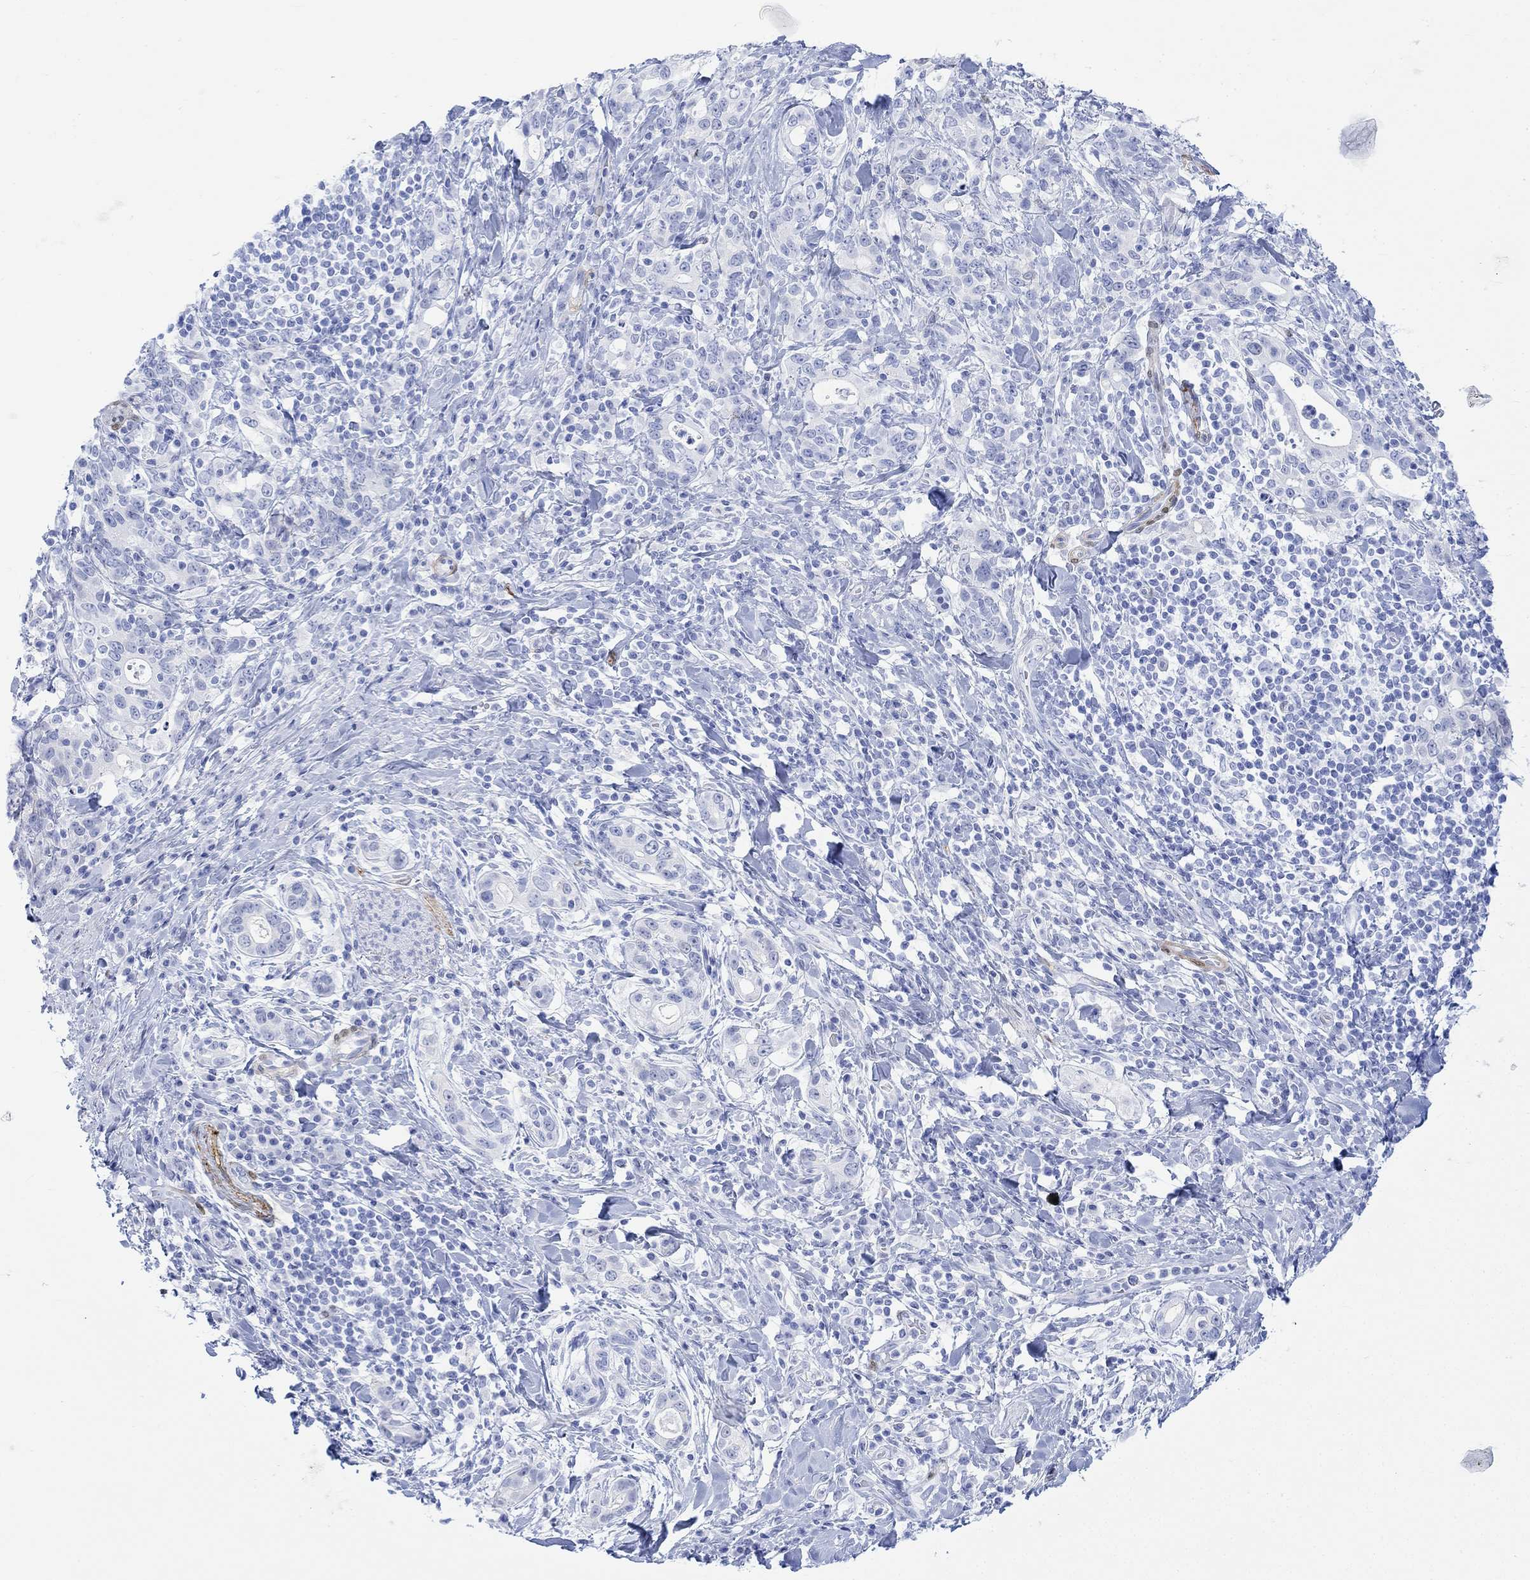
{"staining": {"intensity": "negative", "quantity": "none", "location": "none"}, "tissue": "stomach cancer", "cell_type": "Tumor cells", "image_type": "cancer", "snomed": [{"axis": "morphology", "description": "Adenocarcinoma, NOS"}, {"axis": "topography", "description": "Stomach"}], "caption": "A photomicrograph of stomach cancer (adenocarcinoma) stained for a protein demonstrates no brown staining in tumor cells.", "gene": "TPPP3", "patient": {"sex": "male", "age": 79}}